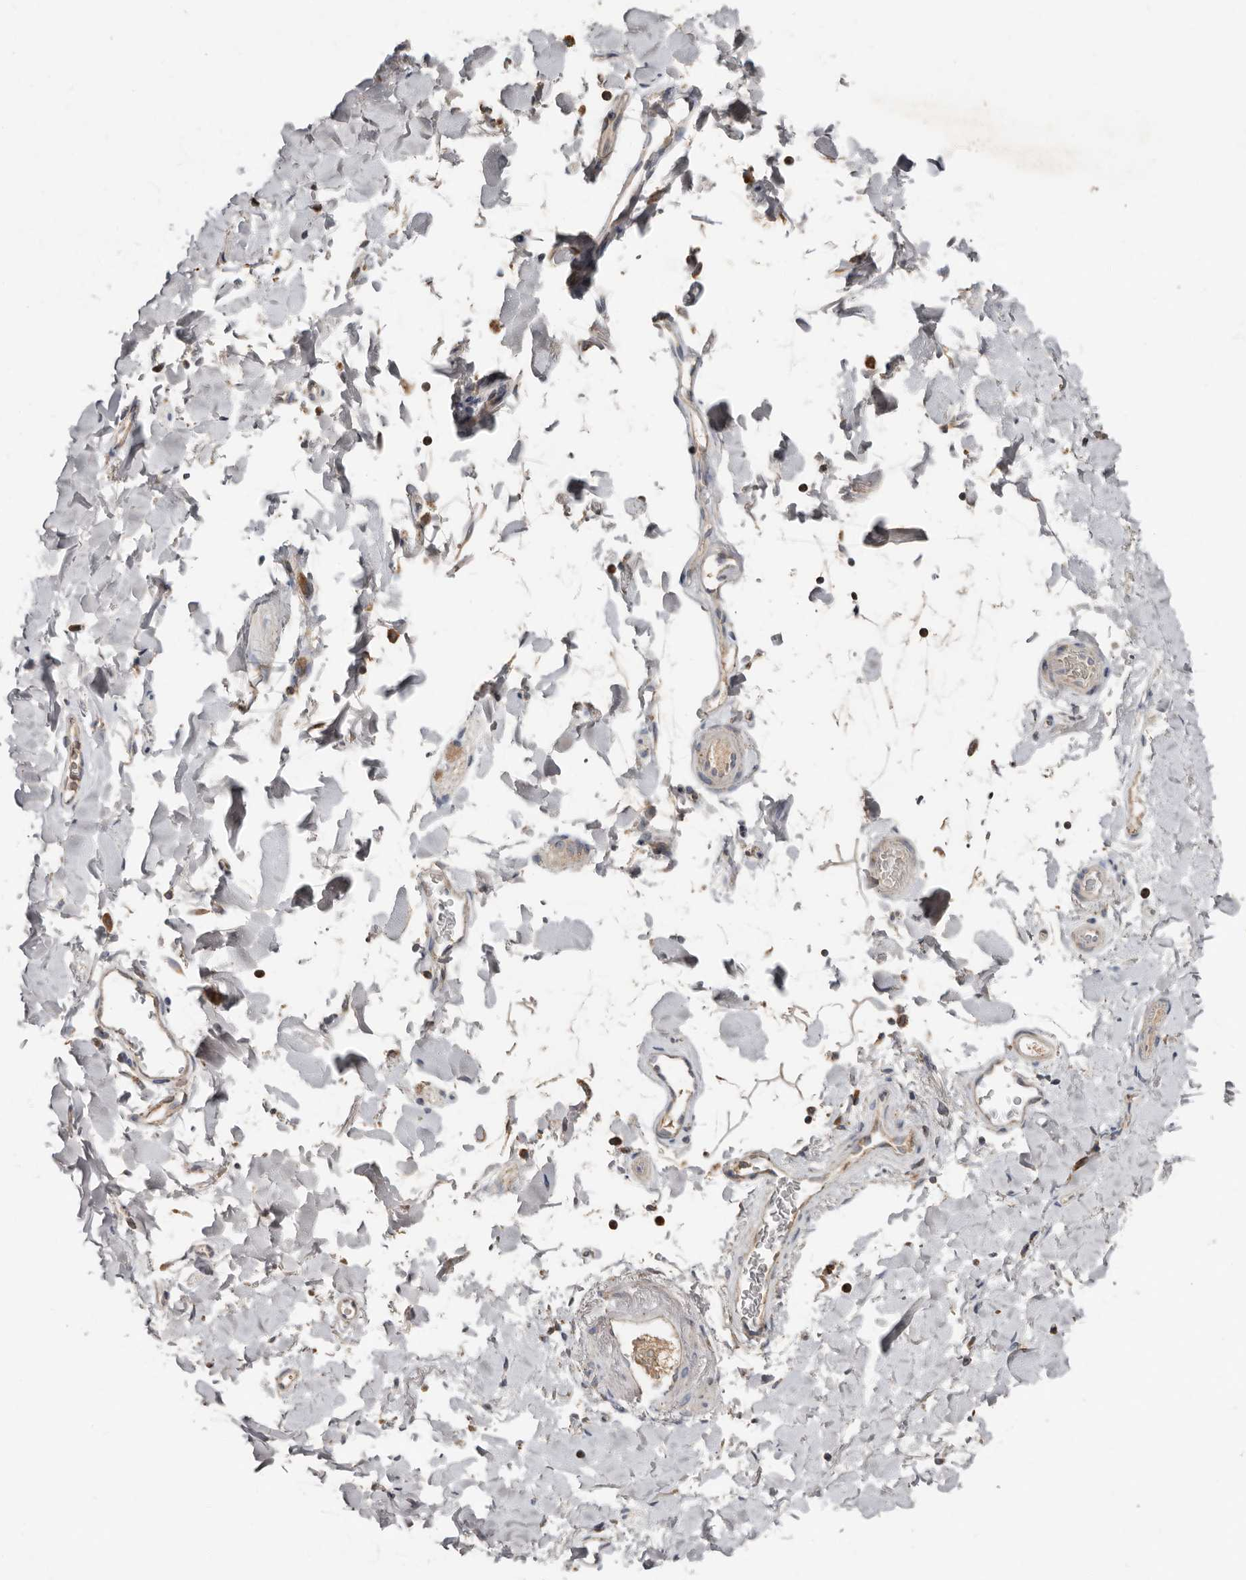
{"staining": {"intensity": "negative", "quantity": "none", "location": "none"}, "tissue": "smooth muscle", "cell_type": "Smooth muscle cells", "image_type": "normal", "snomed": [{"axis": "morphology", "description": "Normal tissue, NOS"}, {"axis": "topography", "description": "Smooth muscle"}, {"axis": "topography", "description": "Small intestine"}], "caption": "Immunohistochemistry (IHC) image of benign smooth muscle: smooth muscle stained with DAB displays no significant protein positivity in smooth muscle cells.", "gene": "KIF26B", "patient": {"sex": "female", "age": 84}}